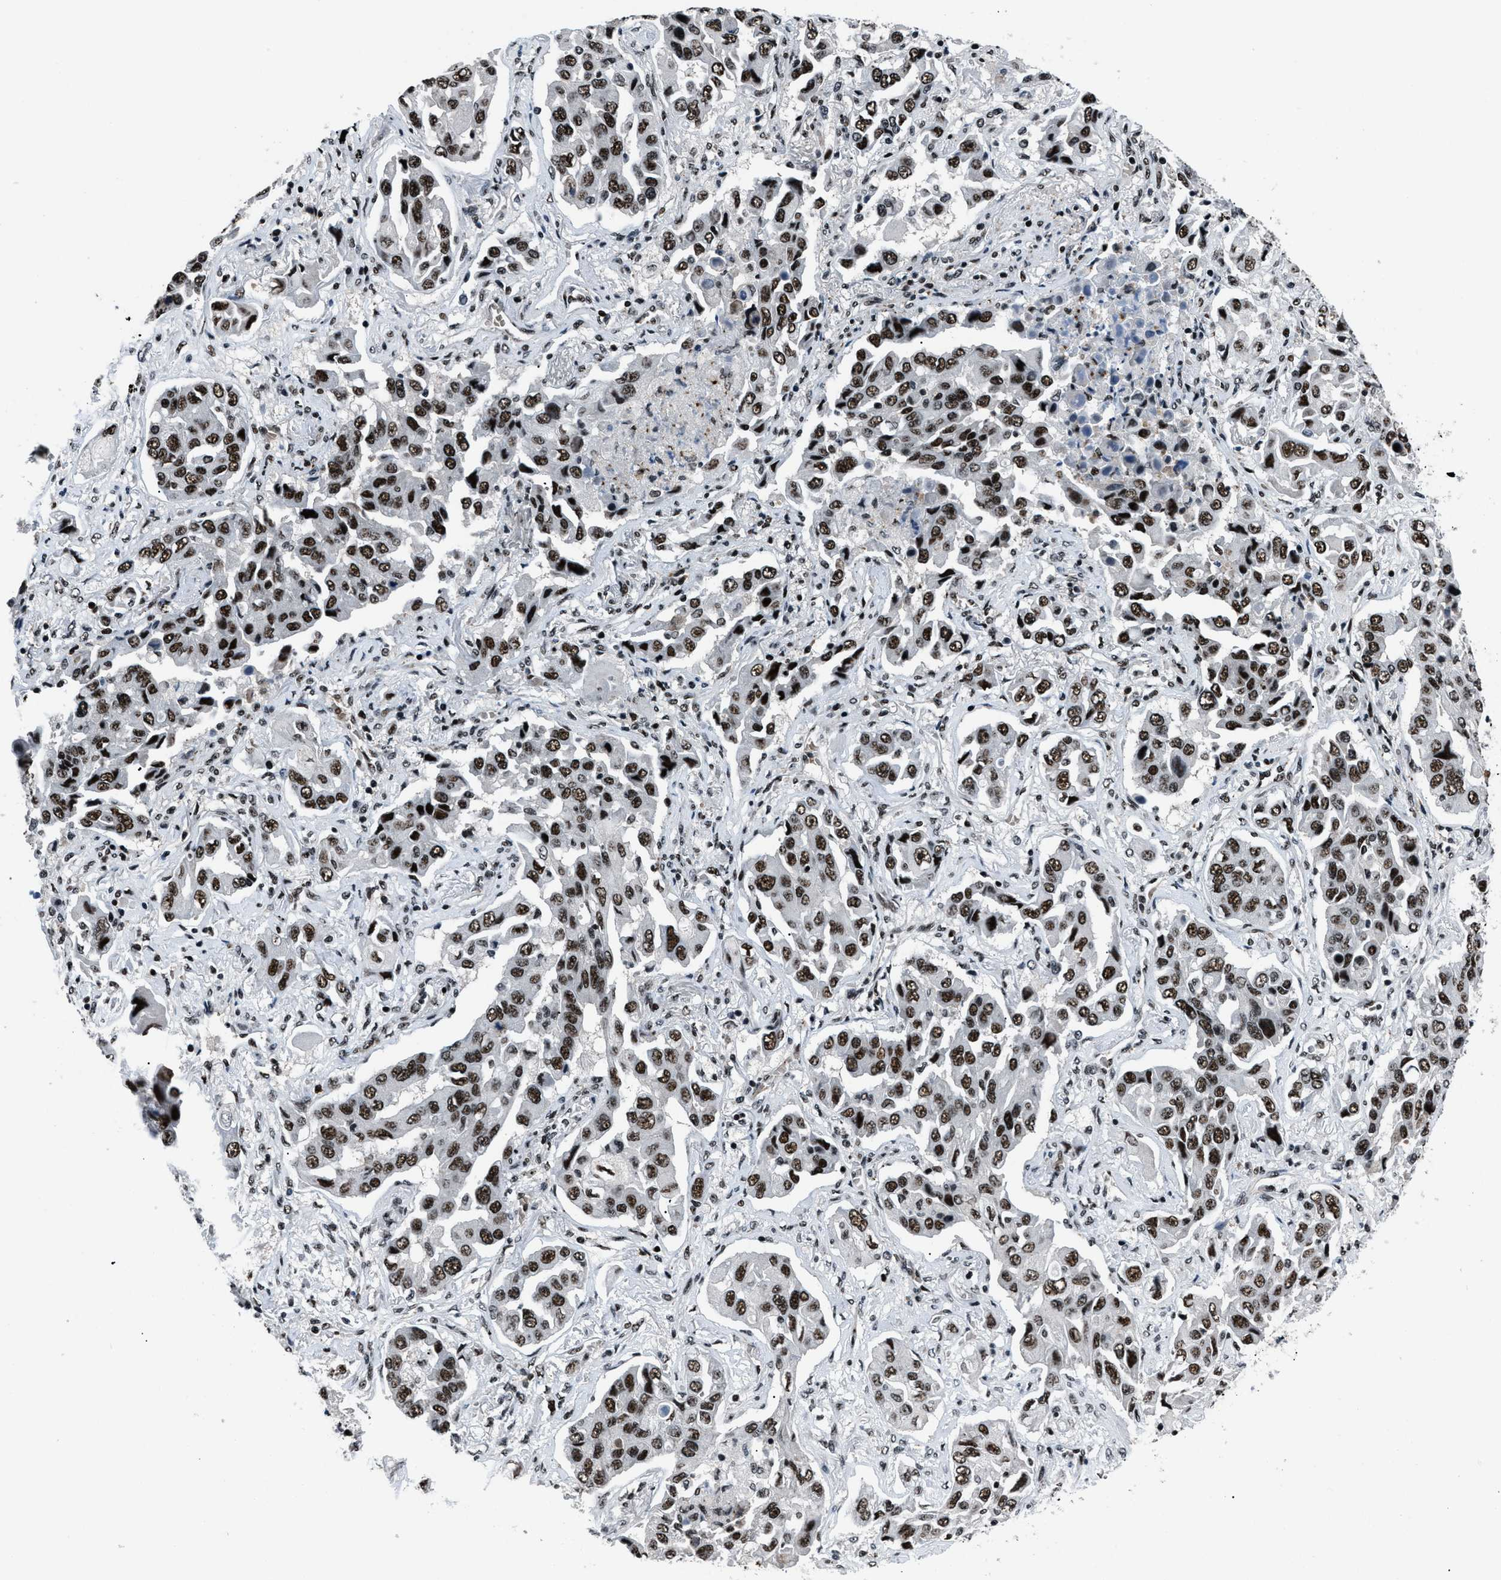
{"staining": {"intensity": "strong", "quantity": ">75%", "location": "nuclear"}, "tissue": "lung cancer", "cell_type": "Tumor cells", "image_type": "cancer", "snomed": [{"axis": "morphology", "description": "Adenocarcinoma, NOS"}, {"axis": "topography", "description": "Lung"}], "caption": "An immunohistochemistry micrograph of tumor tissue is shown. Protein staining in brown highlights strong nuclear positivity in lung cancer within tumor cells. The protein is stained brown, and the nuclei are stained in blue (DAB IHC with brightfield microscopy, high magnification).", "gene": "SMARCB1", "patient": {"sex": "female", "age": 65}}